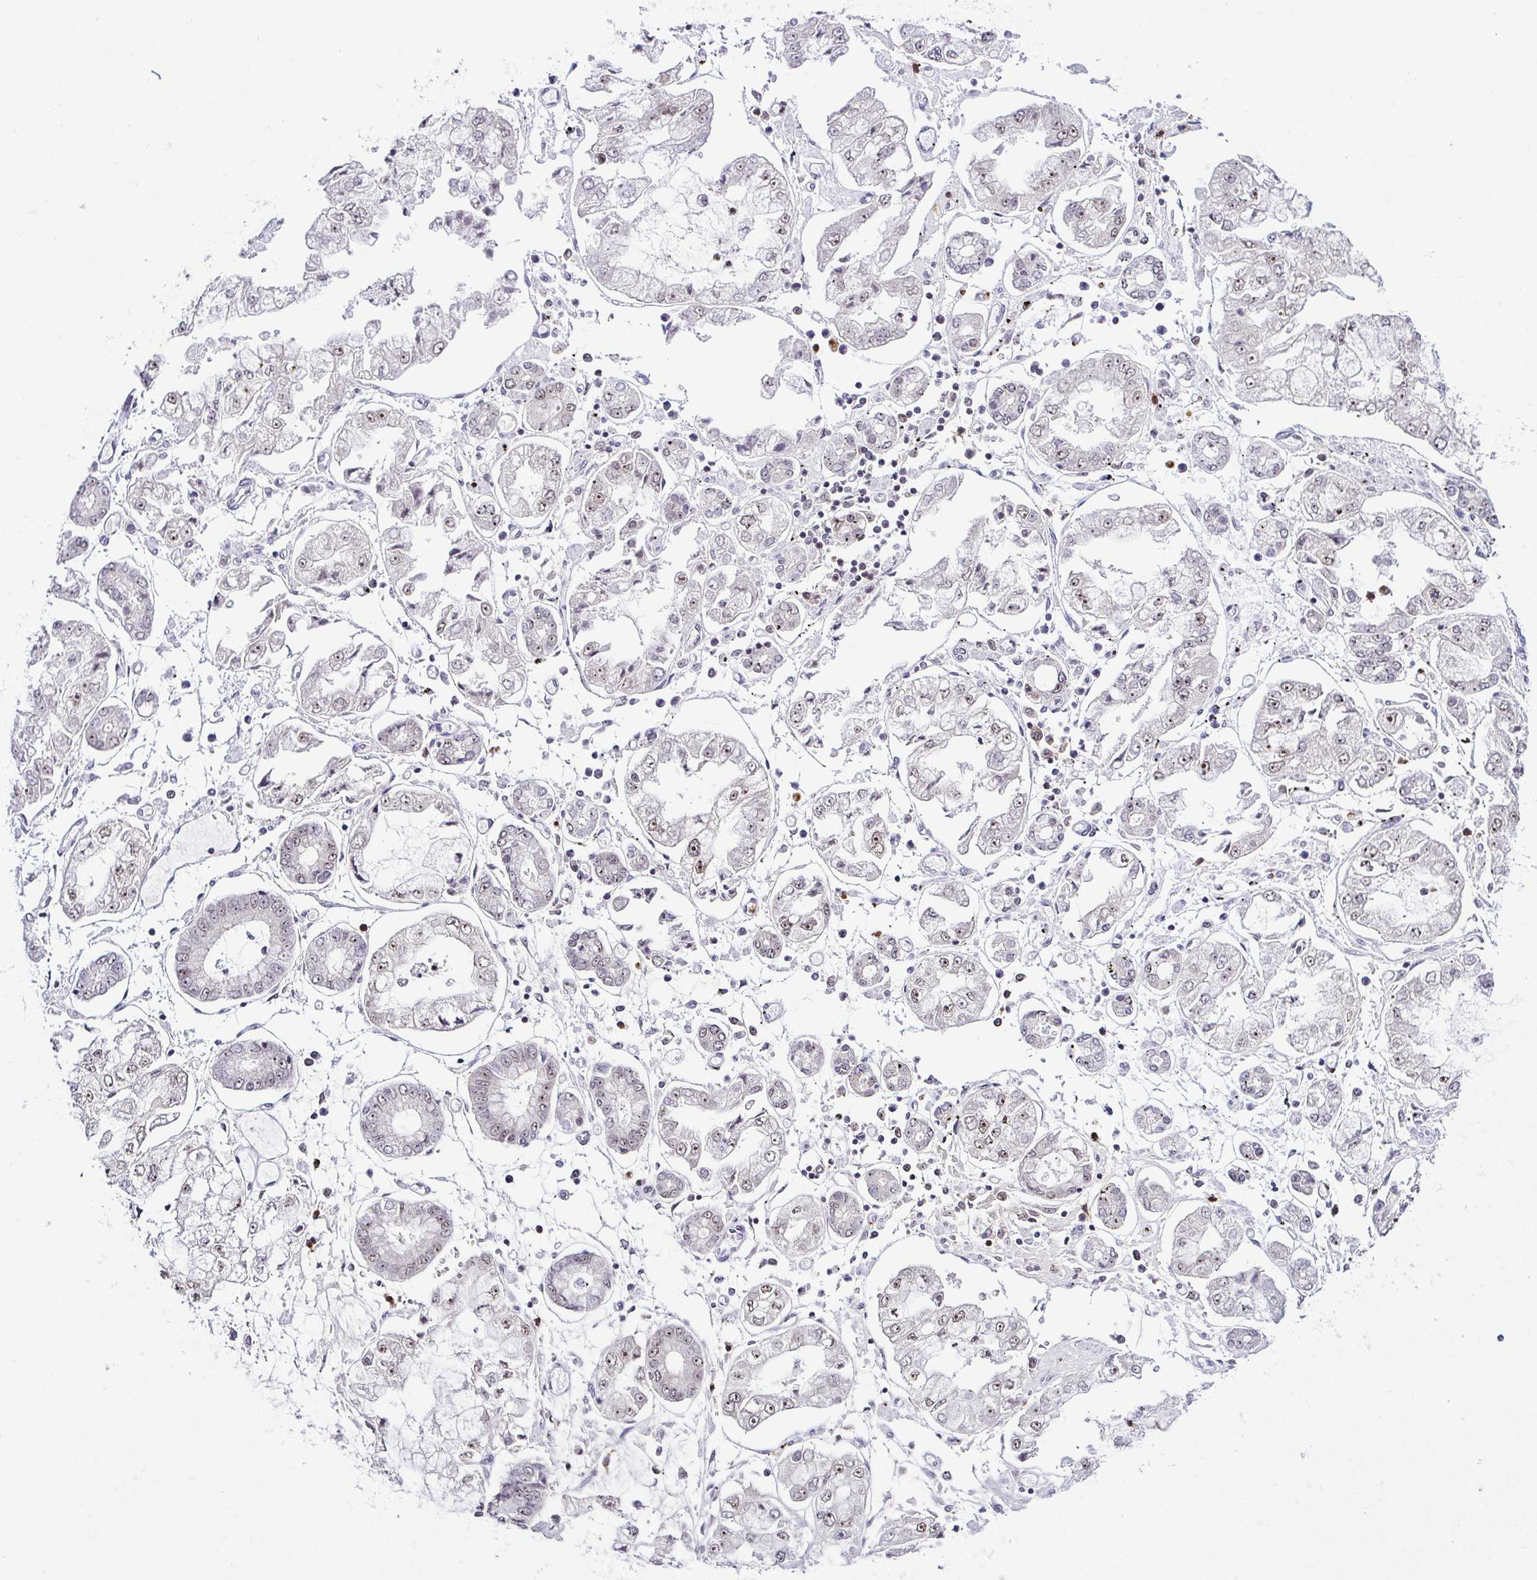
{"staining": {"intensity": "weak", "quantity": ">75%", "location": "nuclear"}, "tissue": "stomach cancer", "cell_type": "Tumor cells", "image_type": "cancer", "snomed": [{"axis": "morphology", "description": "Adenocarcinoma, NOS"}, {"axis": "topography", "description": "Stomach"}], "caption": "A brown stain shows weak nuclear positivity of a protein in stomach cancer (adenocarcinoma) tumor cells.", "gene": "PTPN2", "patient": {"sex": "male", "age": 76}}